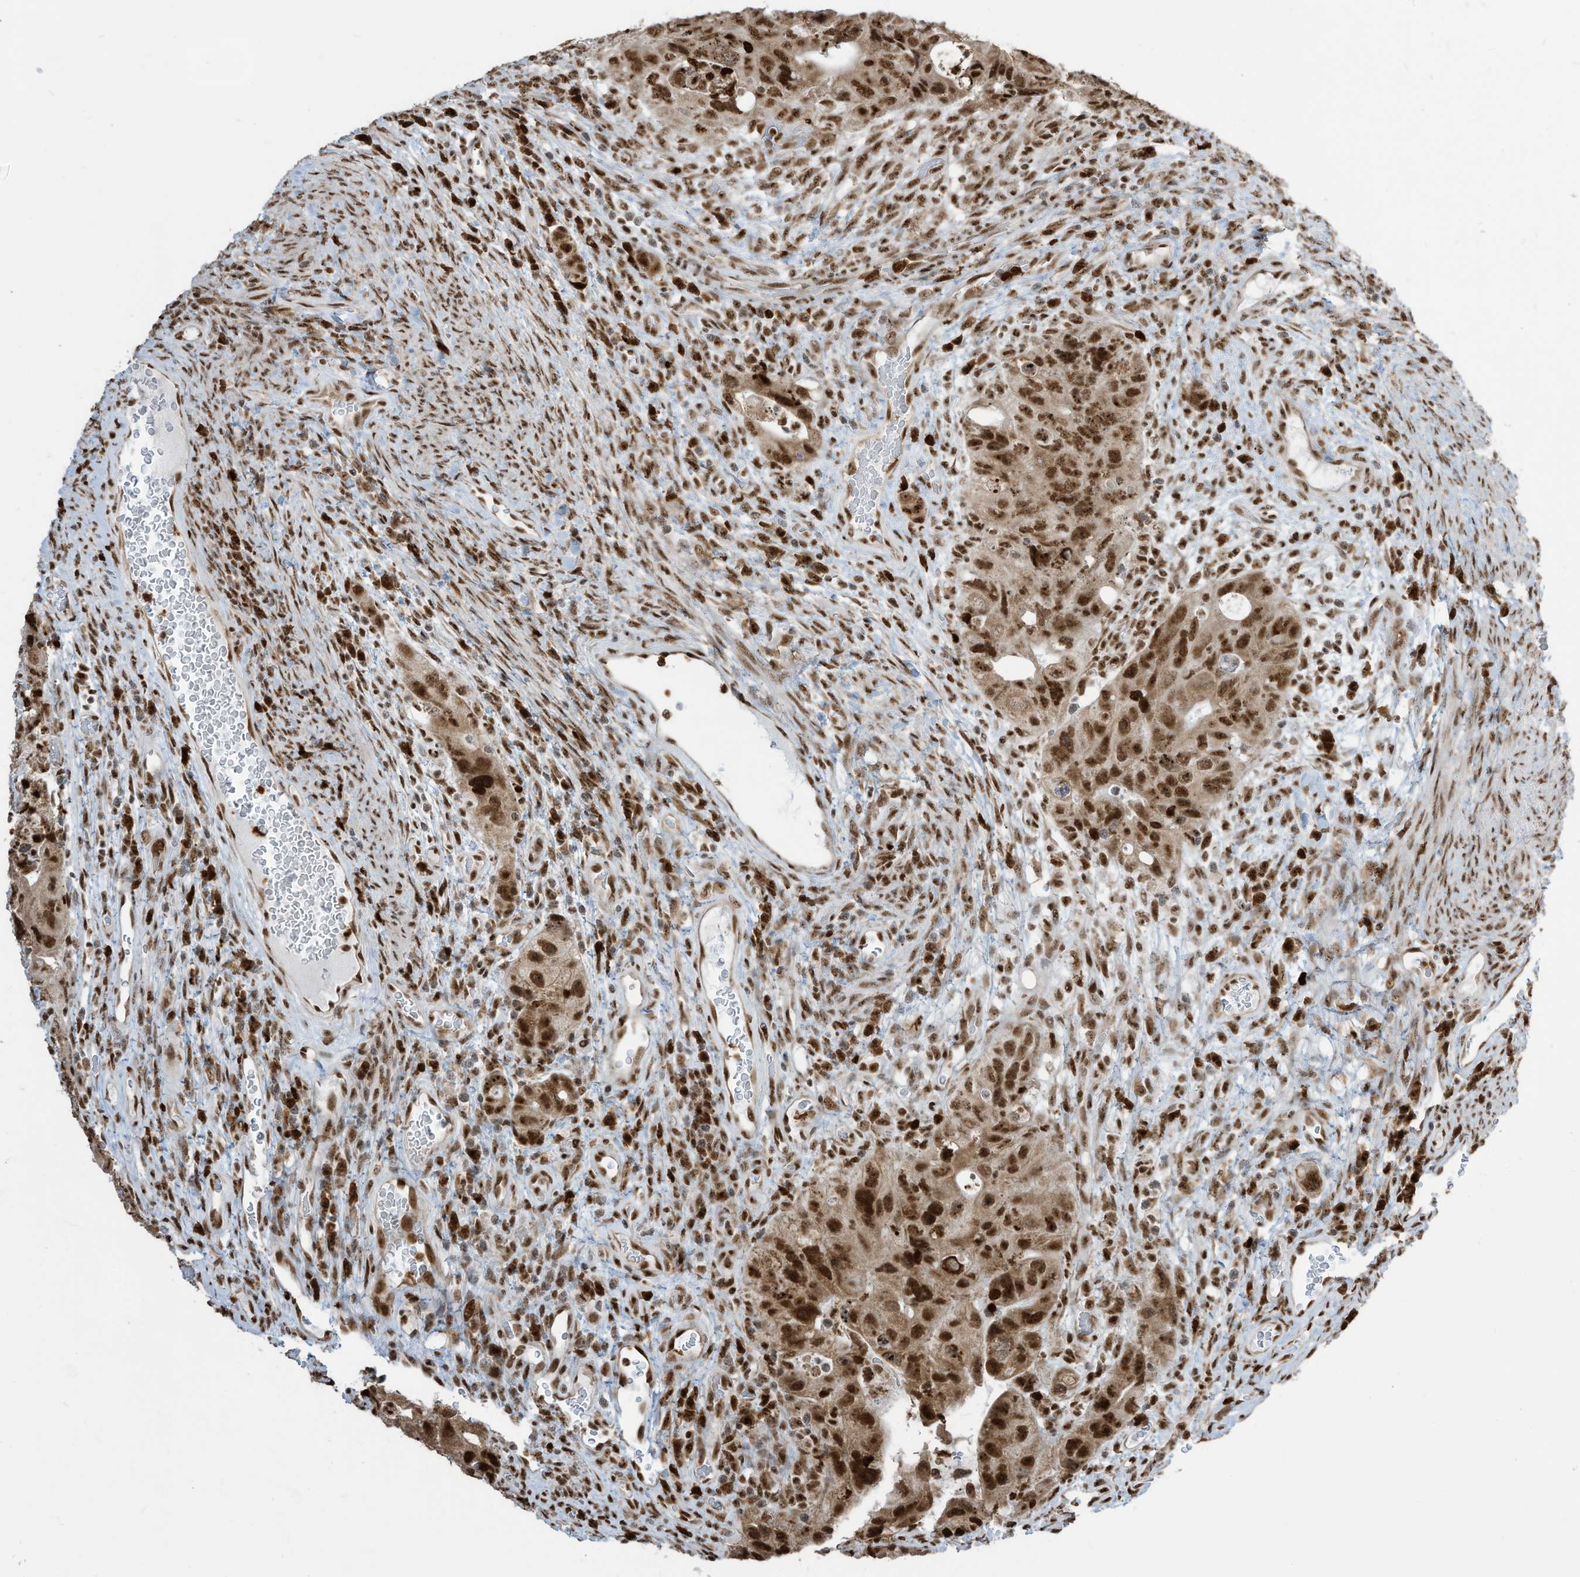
{"staining": {"intensity": "strong", "quantity": ">75%", "location": "nuclear"}, "tissue": "colorectal cancer", "cell_type": "Tumor cells", "image_type": "cancer", "snomed": [{"axis": "morphology", "description": "Adenocarcinoma, NOS"}, {"axis": "topography", "description": "Rectum"}], "caption": "Tumor cells exhibit strong nuclear positivity in approximately >75% of cells in colorectal cancer (adenocarcinoma). The staining was performed using DAB (3,3'-diaminobenzidine), with brown indicating positive protein expression. Nuclei are stained blue with hematoxylin.", "gene": "LBH", "patient": {"sex": "male", "age": 59}}